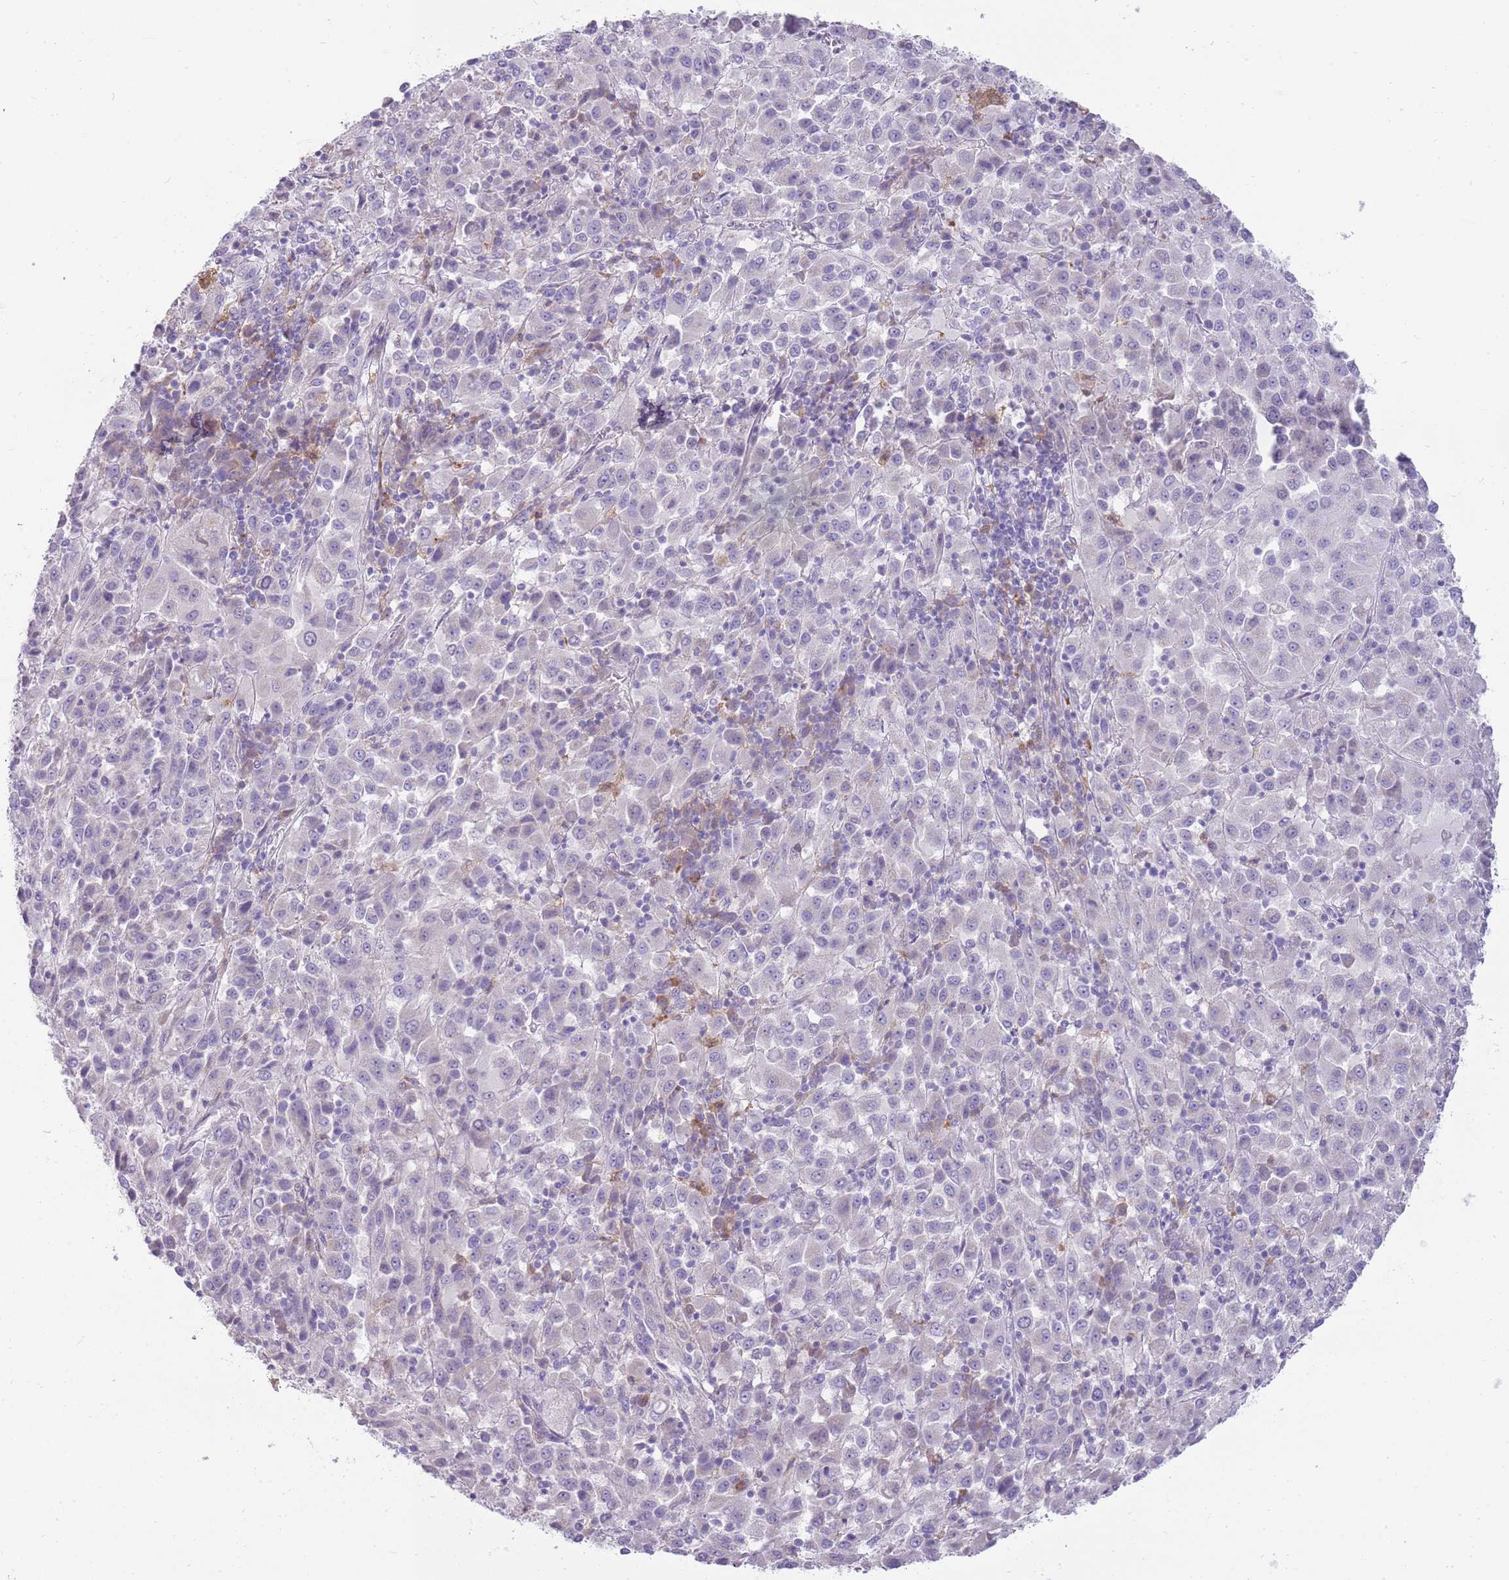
{"staining": {"intensity": "negative", "quantity": "none", "location": "none"}, "tissue": "melanoma", "cell_type": "Tumor cells", "image_type": "cancer", "snomed": [{"axis": "morphology", "description": "Malignant melanoma, Metastatic site"}, {"axis": "topography", "description": "Lung"}], "caption": "Tumor cells are negative for brown protein staining in malignant melanoma (metastatic site).", "gene": "DIPK1C", "patient": {"sex": "male", "age": 64}}